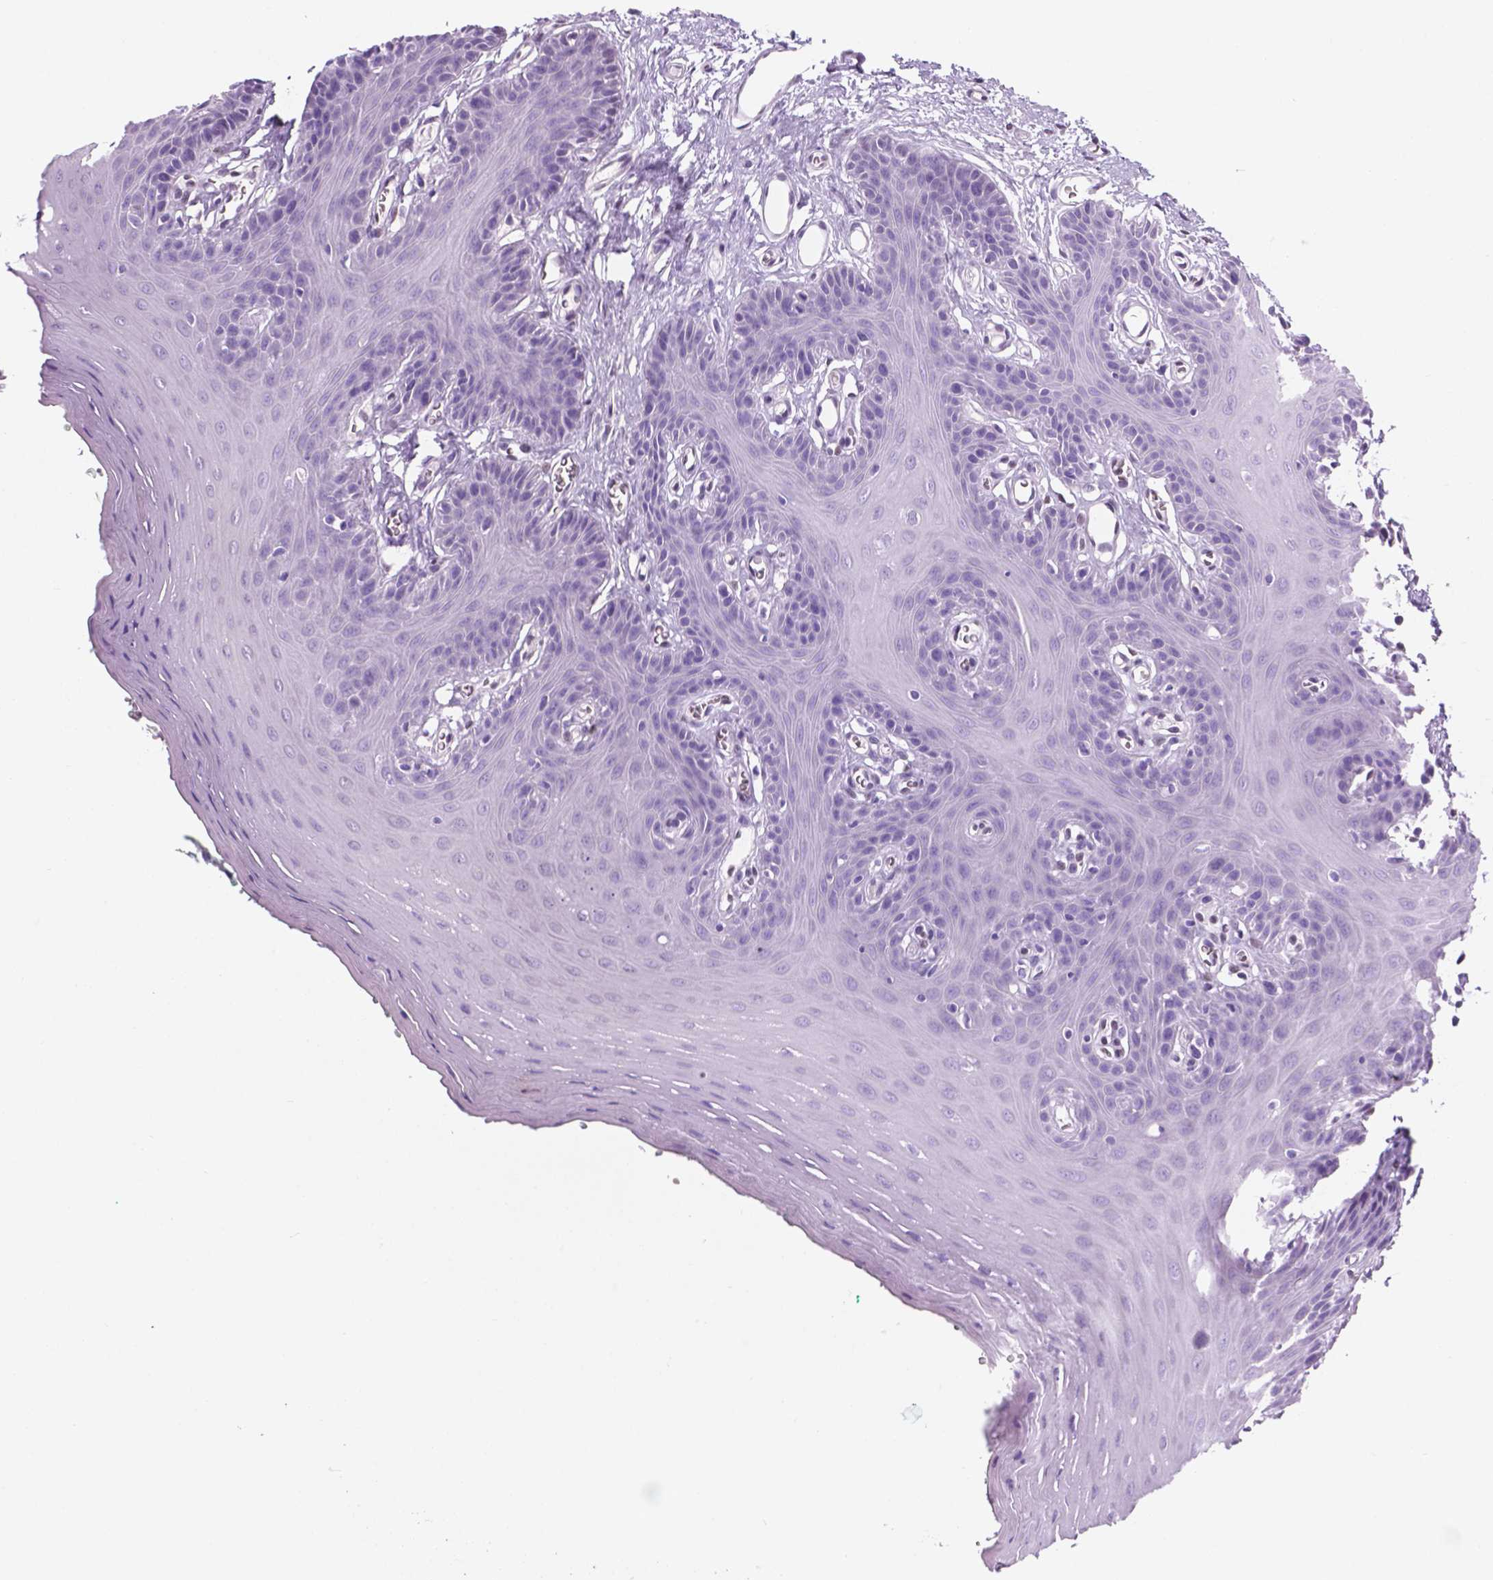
{"staining": {"intensity": "negative", "quantity": "none", "location": "none"}, "tissue": "oral mucosa", "cell_type": "Squamous epithelial cells", "image_type": "normal", "snomed": [{"axis": "morphology", "description": "Normal tissue, NOS"}, {"axis": "morphology", "description": "Squamous cell carcinoma, NOS"}, {"axis": "topography", "description": "Oral tissue"}, {"axis": "topography", "description": "Head-Neck"}], "caption": "Immunohistochemical staining of benign human oral mucosa demonstrates no significant positivity in squamous epithelial cells. Nuclei are stained in blue.", "gene": "TMEM210", "patient": {"sex": "female", "age": 50}}